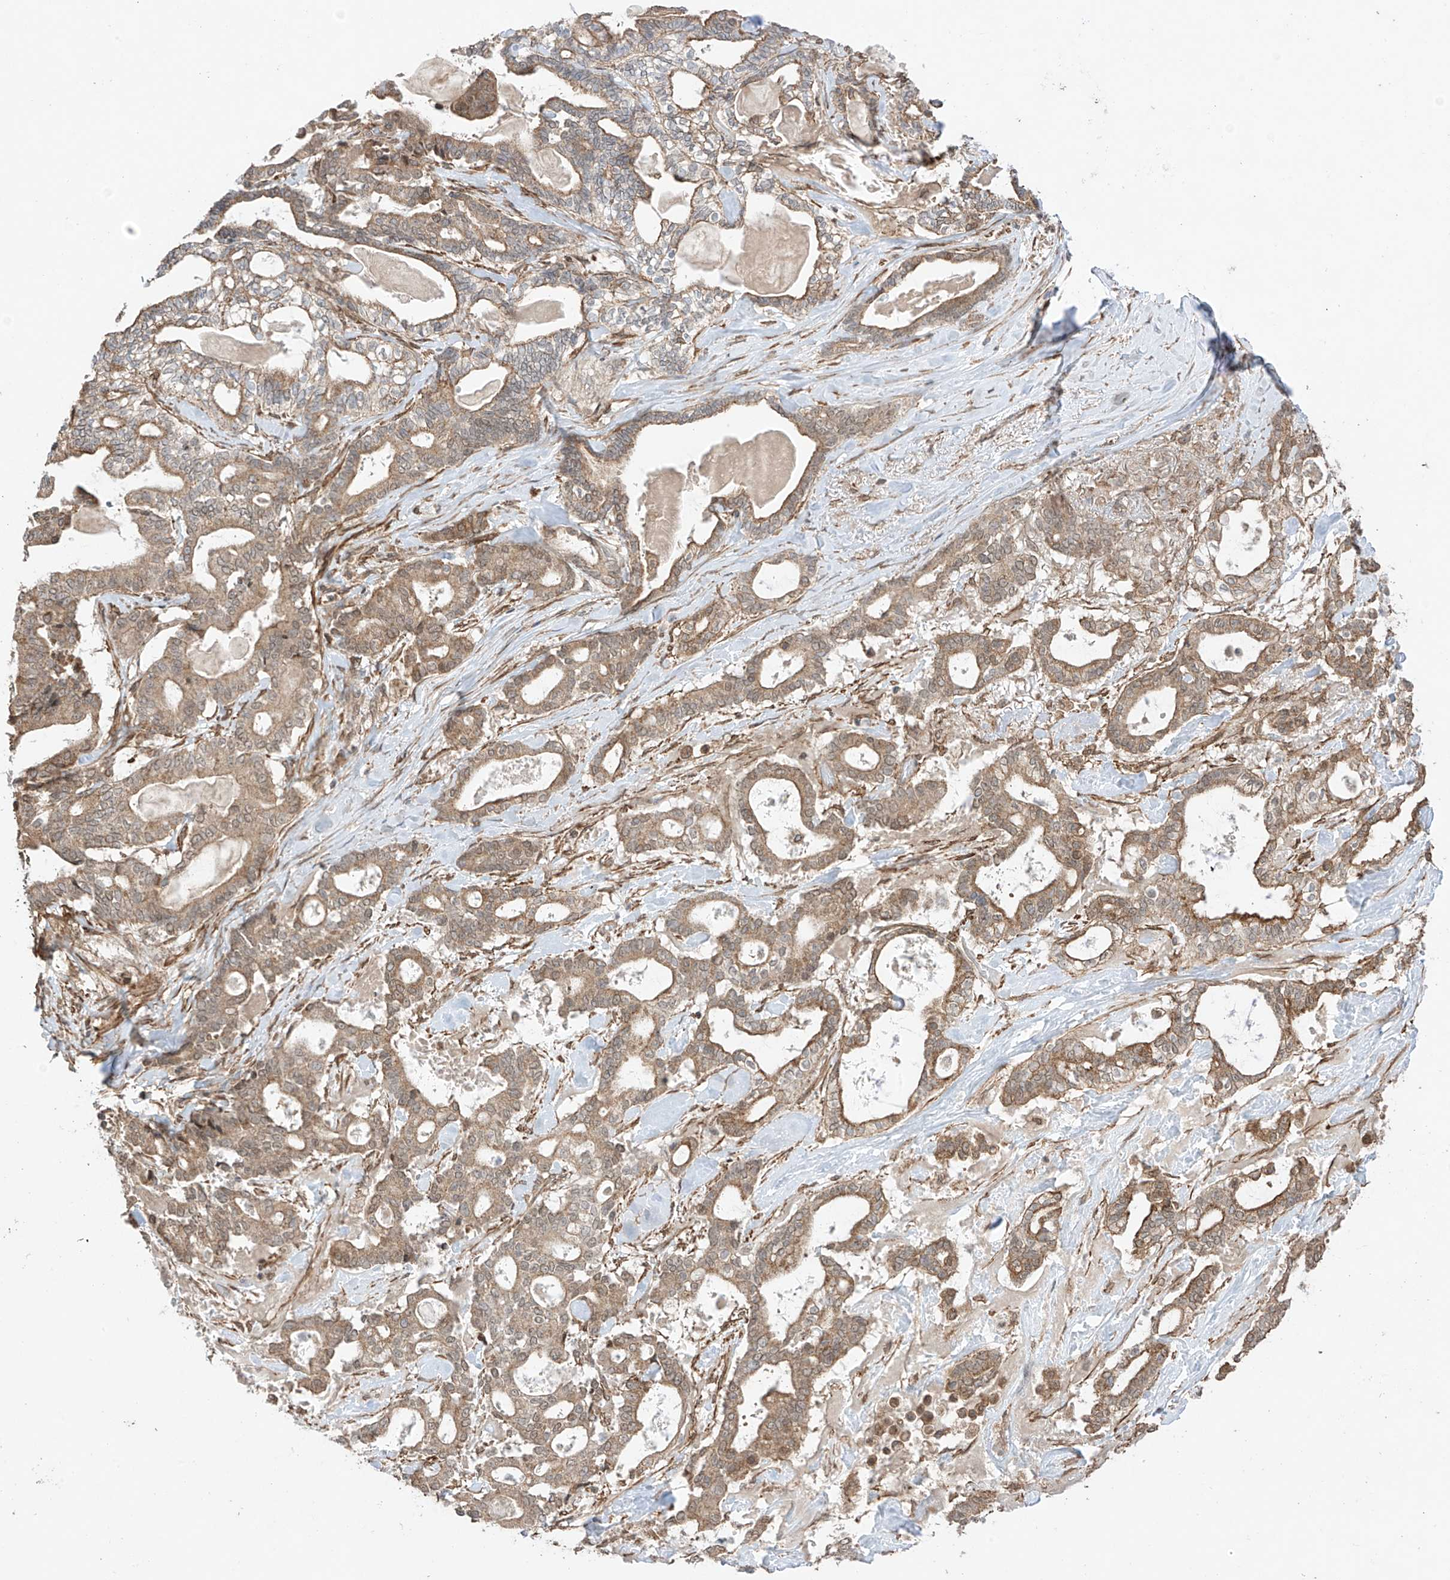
{"staining": {"intensity": "moderate", "quantity": ">75%", "location": "cytoplasmic/membranous"}, "tissue": "pancreatic cancer", "cell_type": "Tumor cells", "image_type": "cancer", "snomed": [{"axis": "morphology", "description": "Adenocarcinoma, NOS"}, {"axis": "topography", "description": "Pancreas"}], "caption": "A medium amount of moderate cytoplasmic/membranous positivity is present in about >75% of tumor cells in pancreatic cancer tissue. (Brightfield microscopy of DAB IHC at high magnification).", "gene": "ABCD1", "patient": {"sex": "male", "age": 63}}